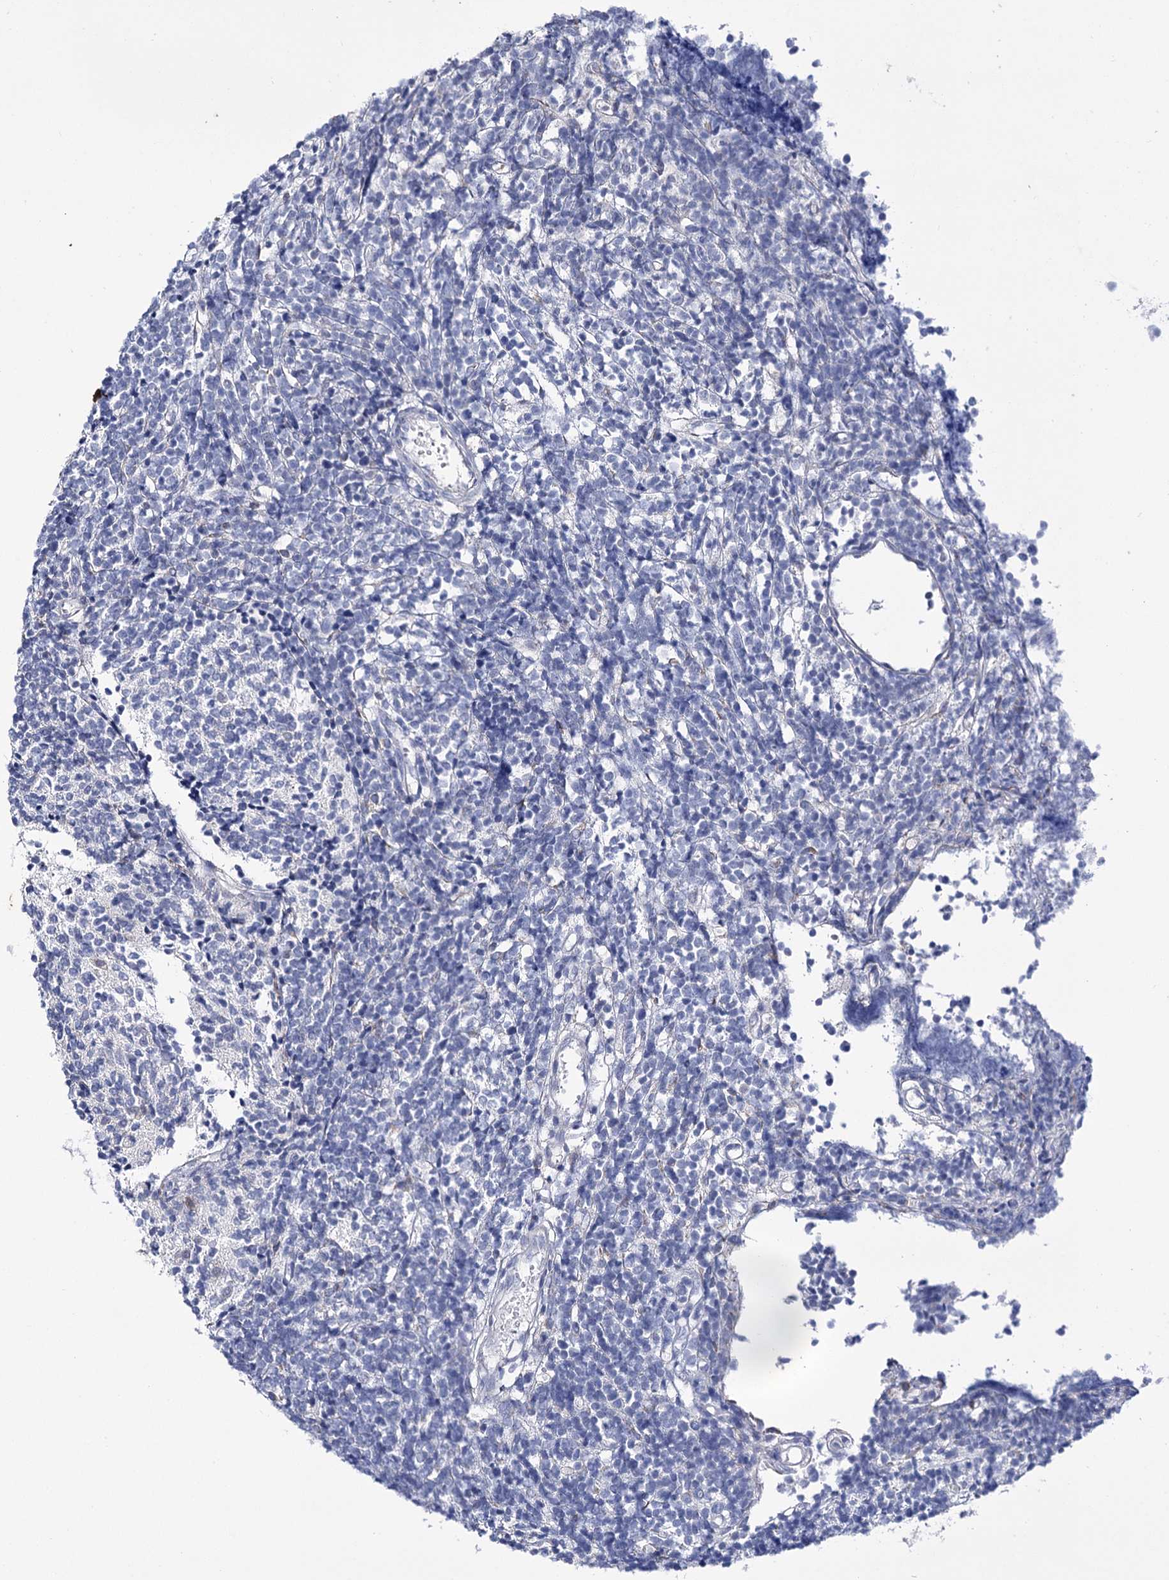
{"staining": {"intensity": "negative", "quantity": "none", "location": "none"}, "tissue": "glioma", "cell_type": "Tumor cells", "image_type": "cancer", "snomed": [{"axis": "morphology", "description": "Glioma, malignant, Low grade"}, {"axis": "topography", "description": "Brain"}], "caption": "Immunohistochemistry (IHC) of glioma exhibits no positivity in tumor cells.", "gene": "PTER", "patient": {"sex": "female", "age": 1}}